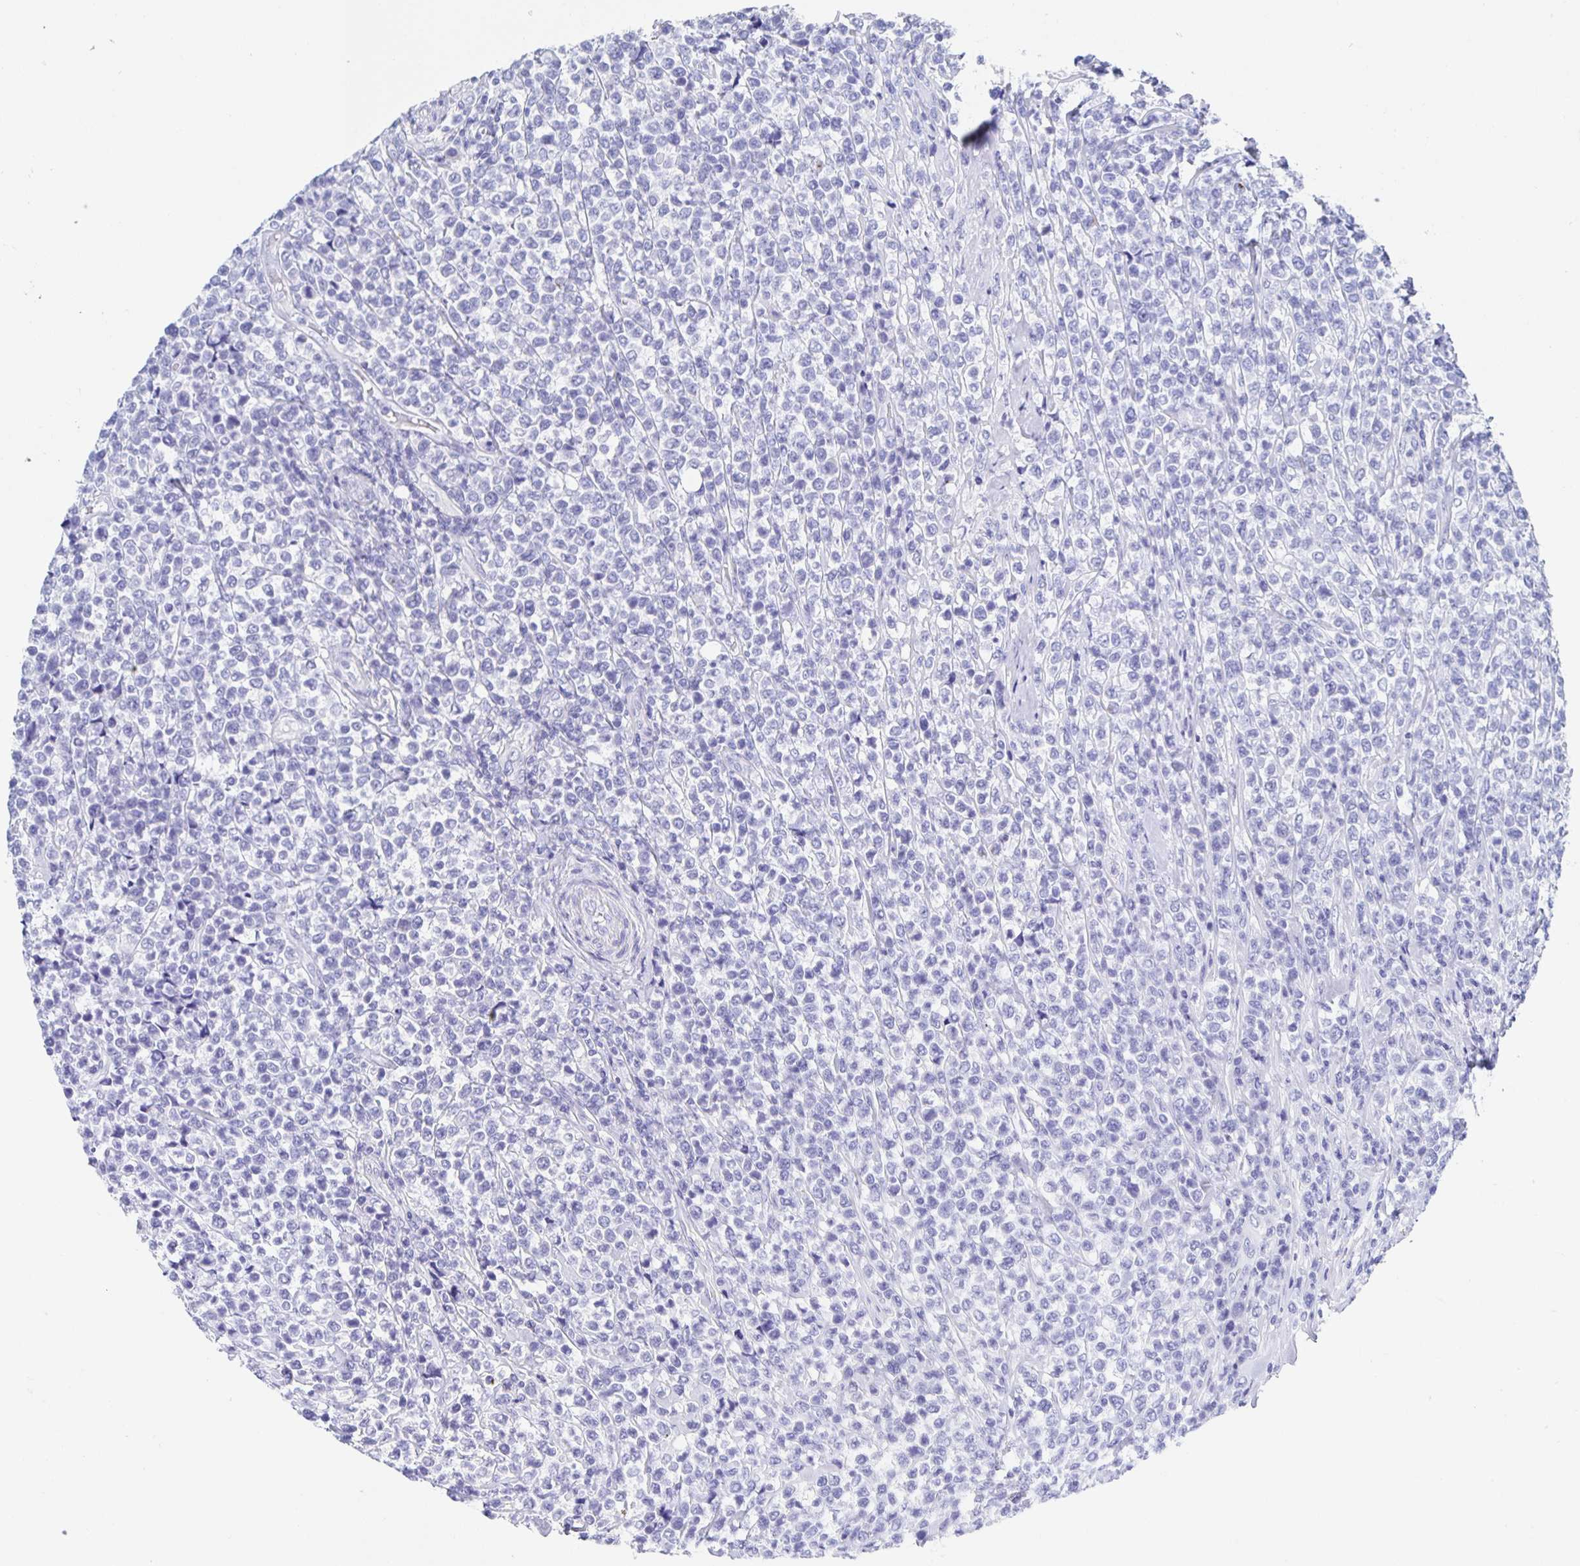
{"staining": {"intensity": "negative", "quantity": "none", "location": "none"}, "tissue": "lymphoma", "cell_type": "Tumor cells", "image_type": "cancer", "snomed": [{"axis": "morphology", "description": "Malignant lymphoma, non-Hodgkin's type, High grade"}, {"axis": "topography", "description": "Soft tissue"}], "caption": "Immunohistochemistry histopathology image of human lymphoma stained for a protein (brown), which displays no positivity in tumor cells.", "gene": "DMBT1", "patient": {"sex": "female", "age": 56}}